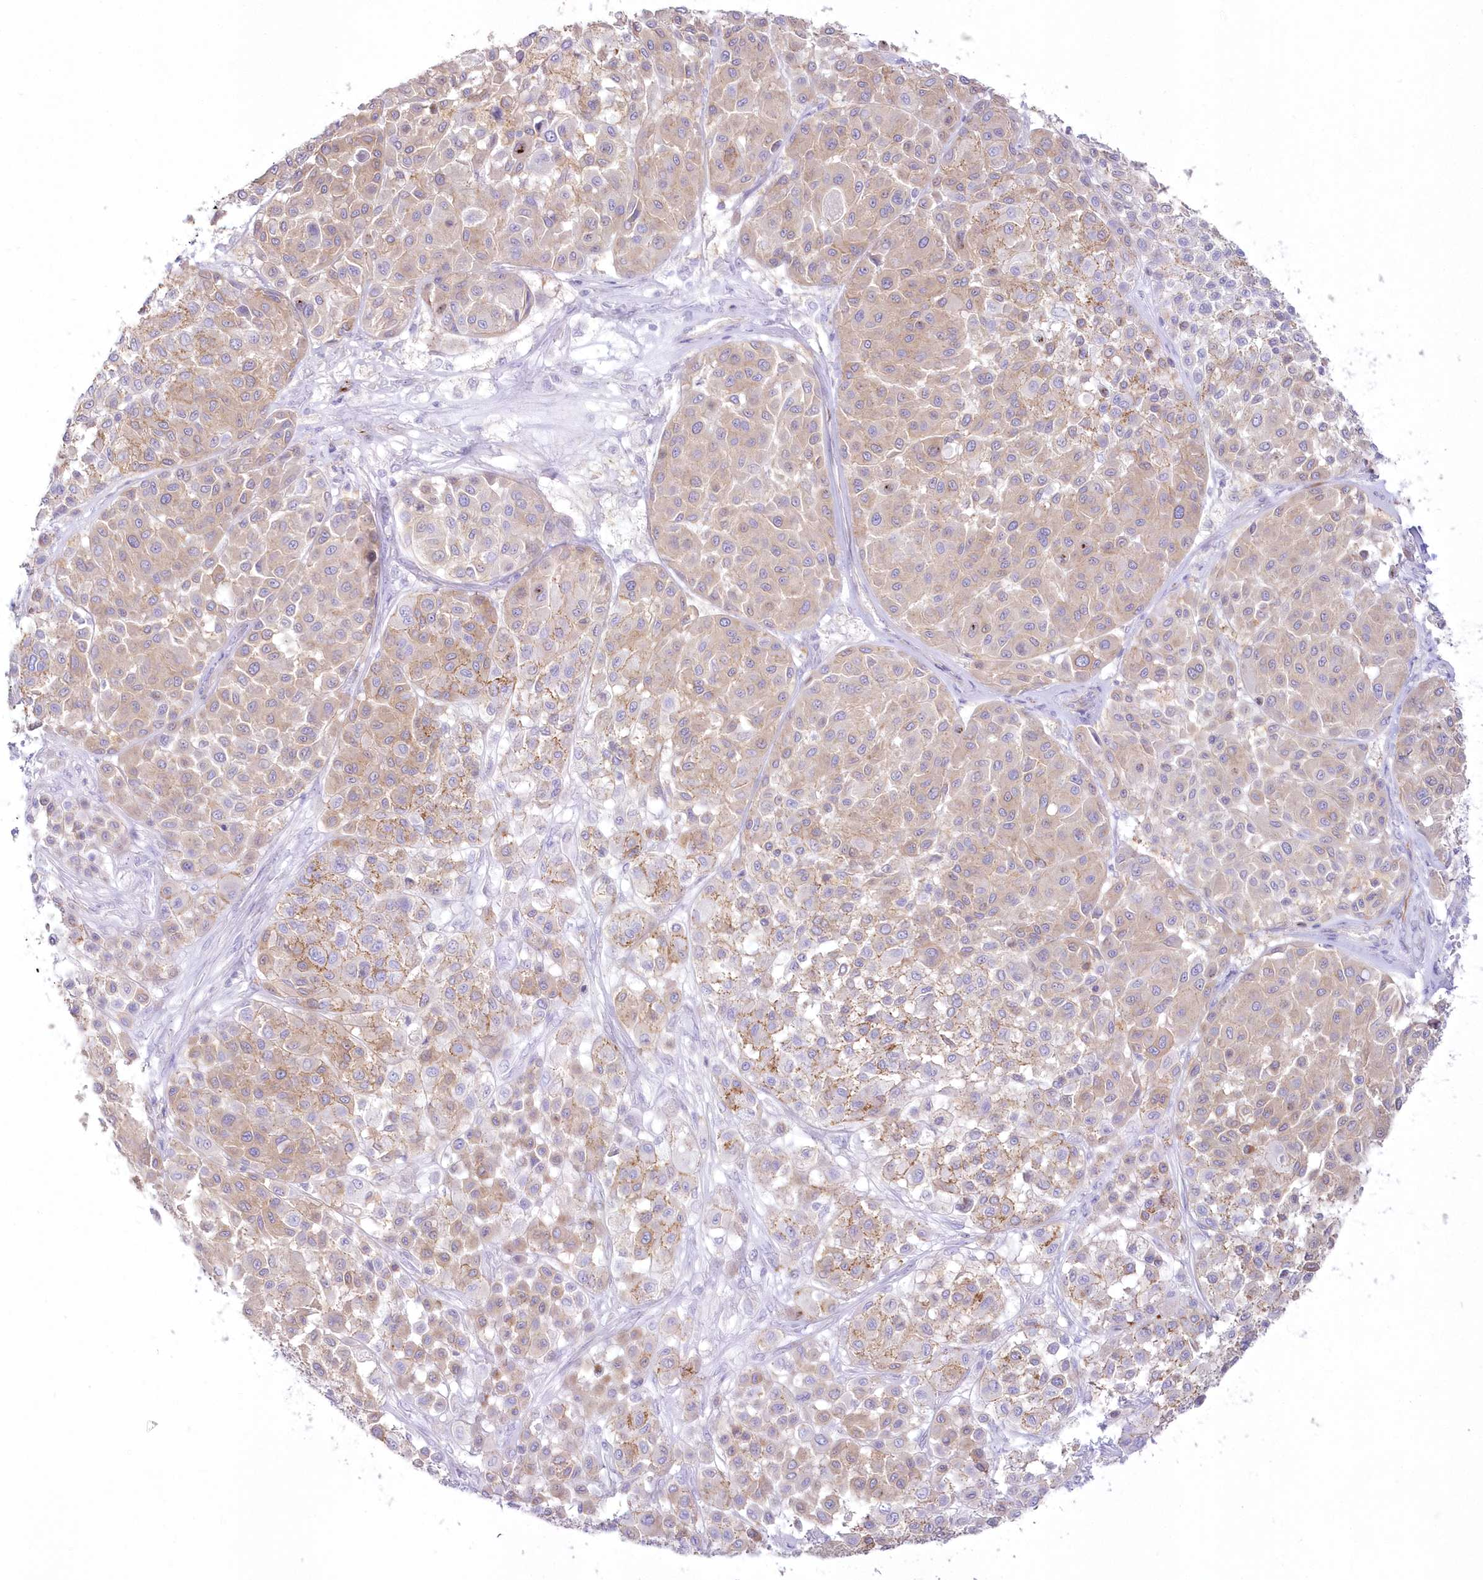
{"staining": {"intensity": "moderate", "quantity": ">75%", "location": "cytoplasmic/membranous"}, "tissue": "melanoma", "cell_type": "Tumor cells", "image_type": "cancer", "snomed": [{"axis": "morphology", "description": "Malignant melanoma, Metastatic site"}, {"axis": "topography", "description": "Soft tissue"}], "caption": "A histopathology image showing moderate cytoplasmic/membranous expression in about >75% of tumor cells in melanoma, as visualized by brown immunohistochemical staining.", "gene": "ZNF843", "patient": {"sex": "male", "age": 41}}